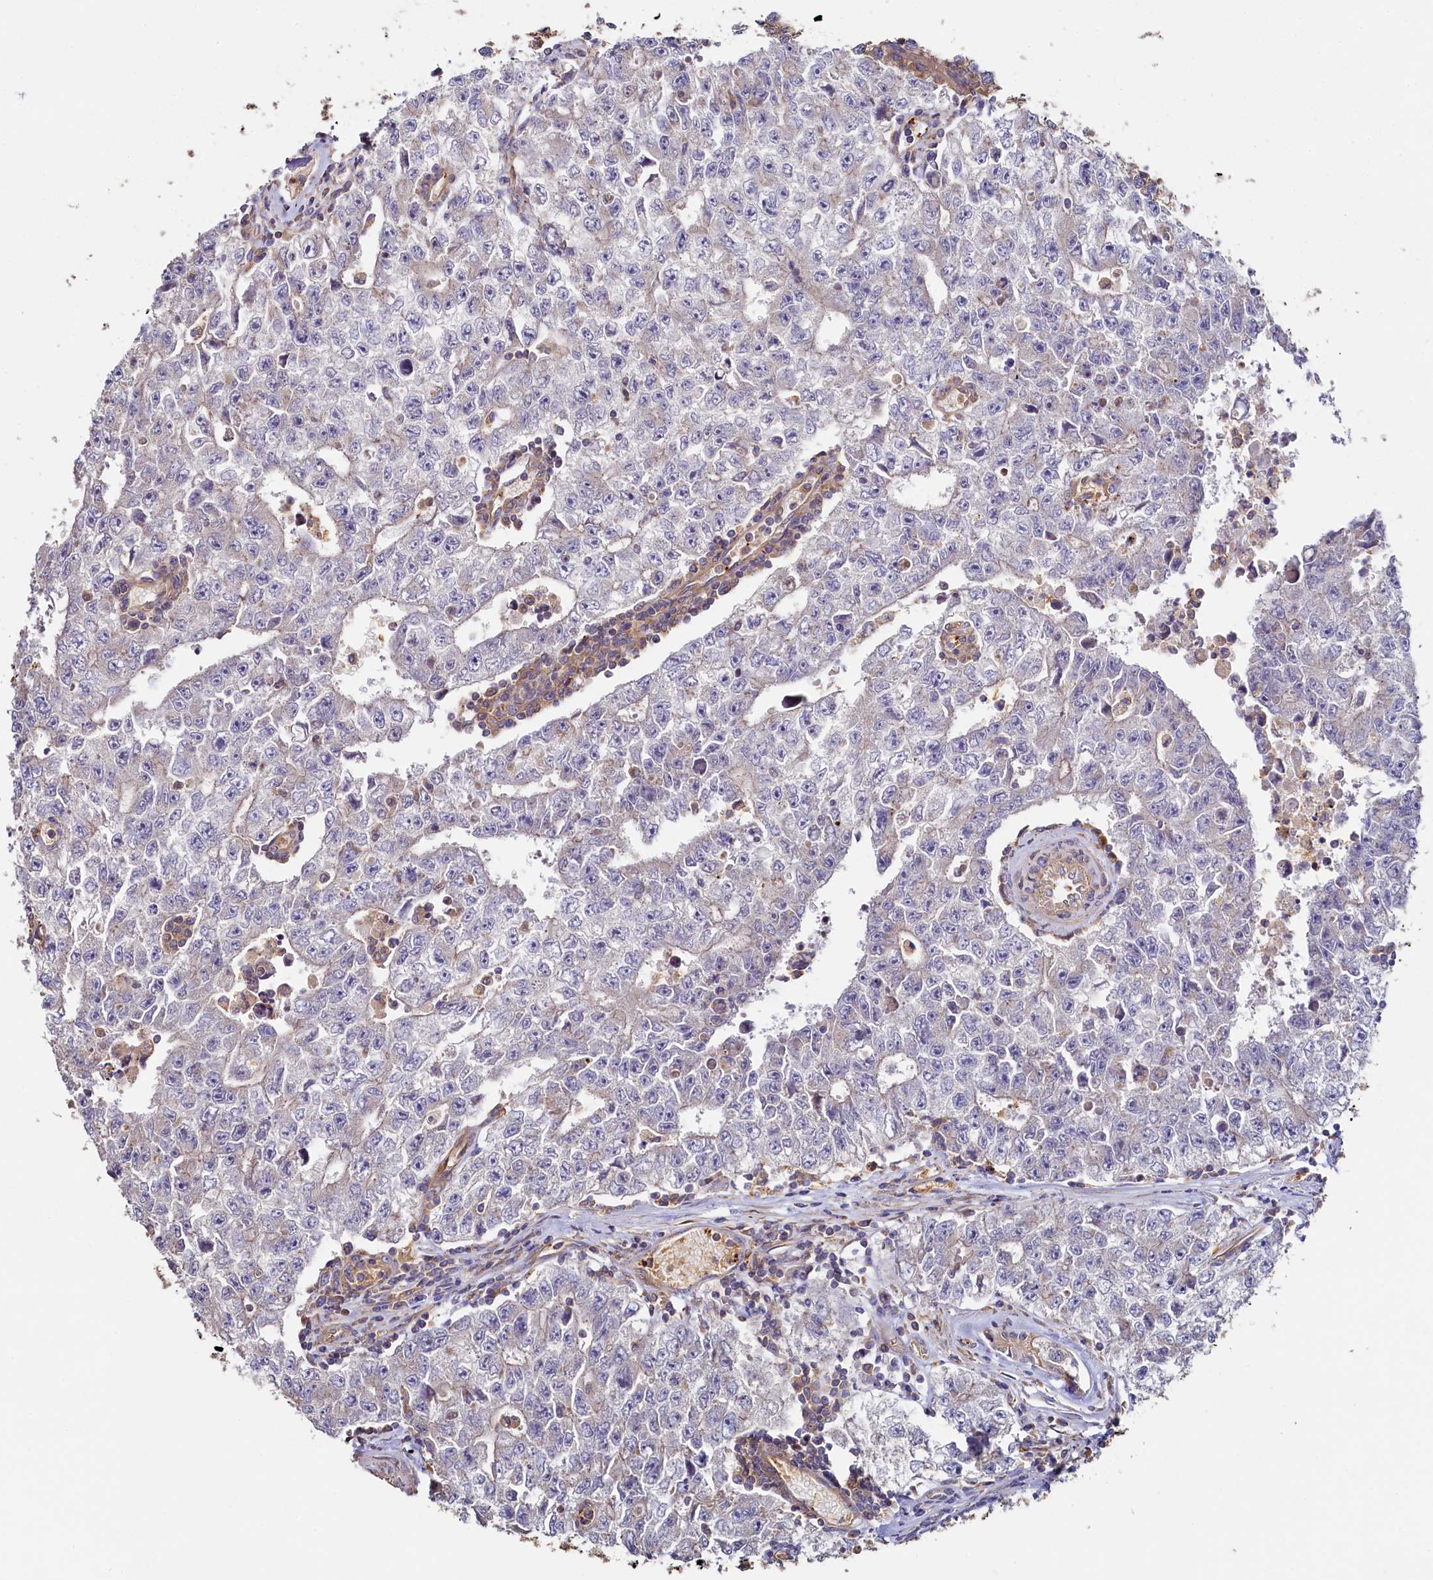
{"staining": {"intensity": "negative", "quantity": "none", "location": "none"}, "tissue": "testis cancer", "cell_type": "Tumor cells", "image_type": "cancer", "snomed": [{"axis": "morphology", "description": "Carcinoma, Embryonal, NOS"}, {"axis": "topography", "description": "Testis"}], "caption": "Immunohistochemistry (IHC) photomicrograph of neoplastic tissue: human testis cancer stained with DAB shows no significant protein staining in tumor cells. The staining is performed using DAB brown chromogen with nuclei counter-stained in using hematoxylin.", "gene": "PPIP5K1", "patient": {"sex": "male", "age": 17}}